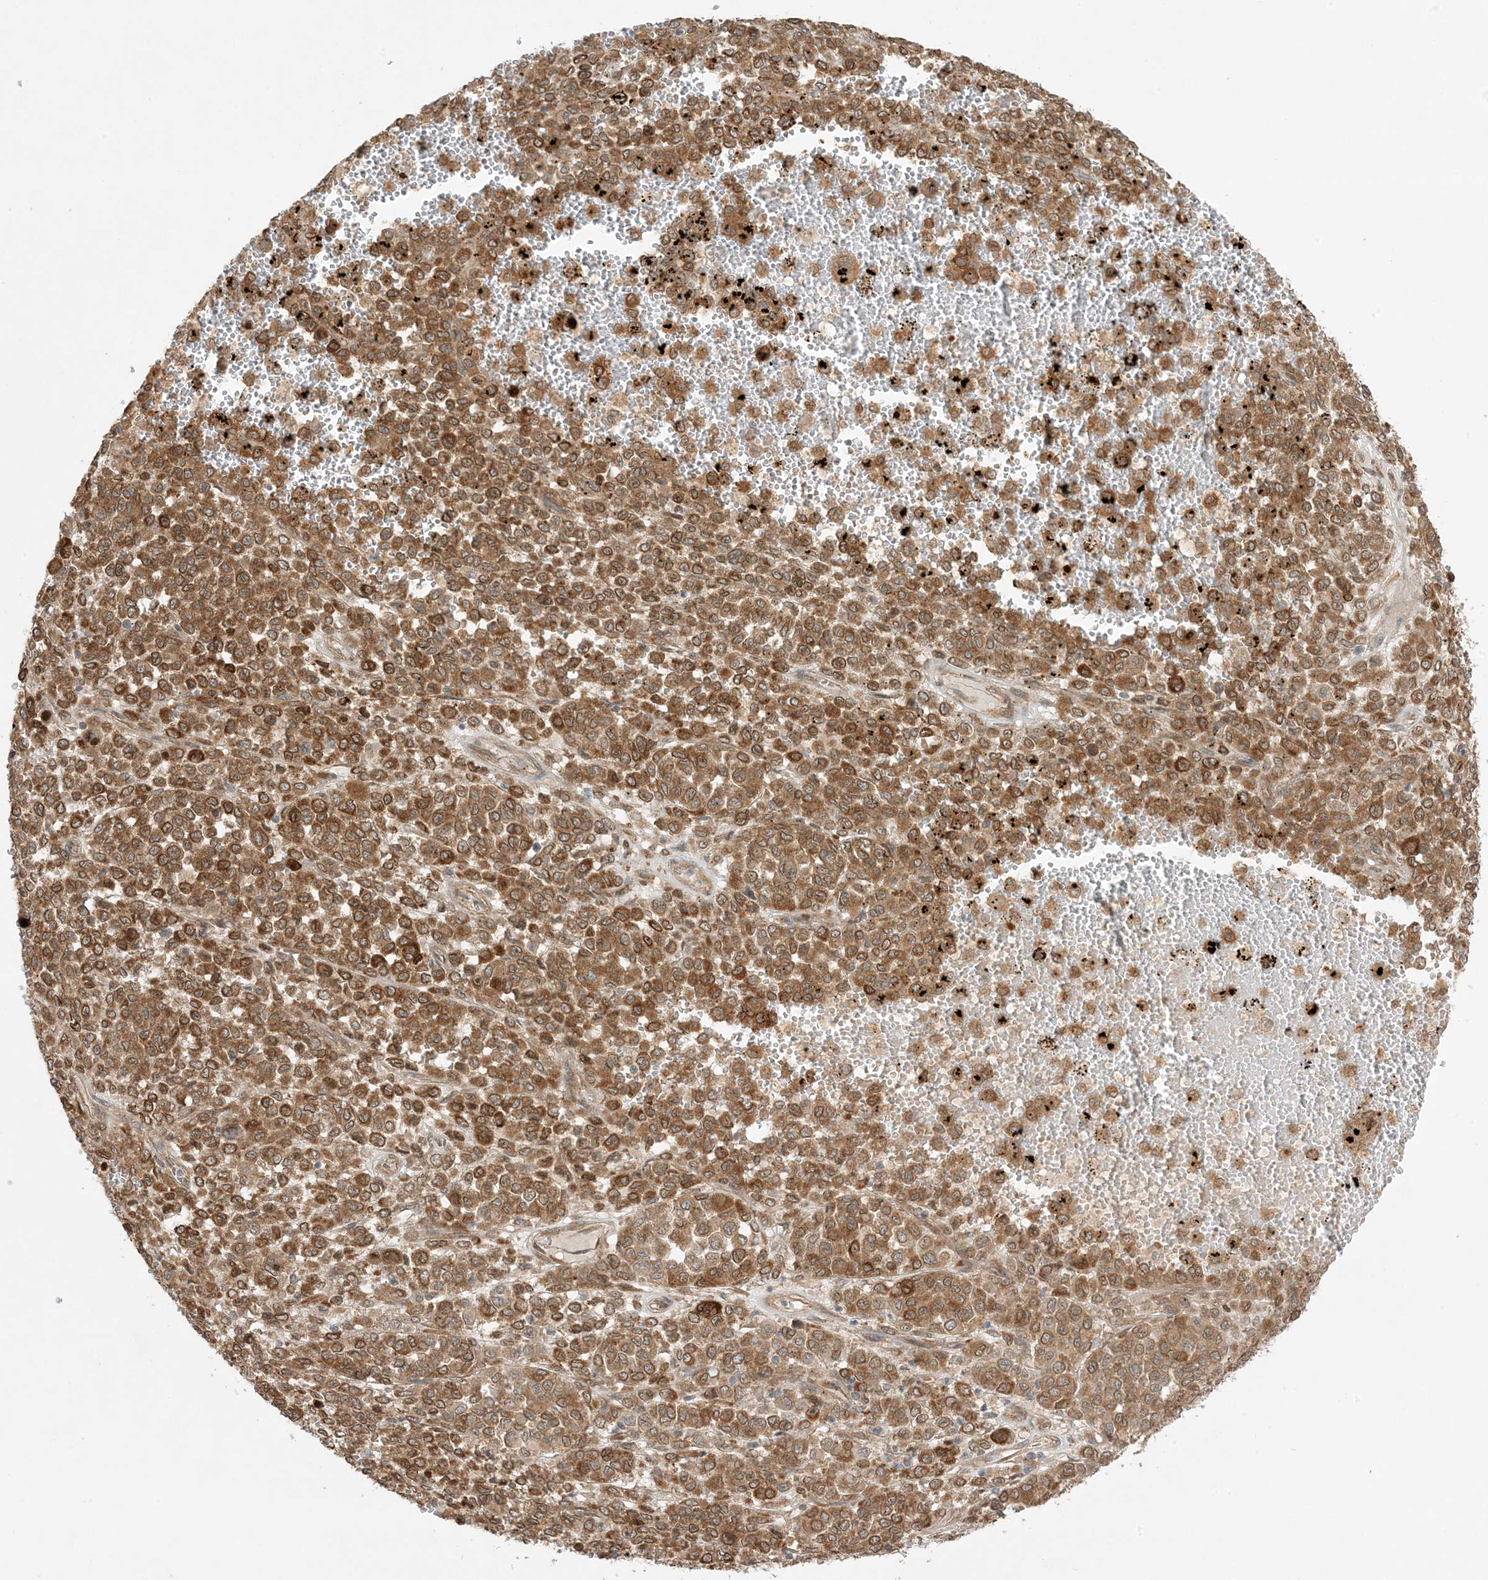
{"staining": {"intensity": "moderate", "quantity": ">75%", "location": "cytoplasmic/membranous"}, "tissue": "melanoma", "cell_type": "Tumor cells", "image_type": "cancer", "snomed": [{"axis": "morphology", "description": "Malignant melanoma, Metastatic site"}, {"axis": "topography", "description": "Pancreas"}], "caption": "Protein staining demonstrates moderate cytoplasmic/membranous expression in approximately >75% of tumor cells in melanoma.", "gene": "SCARF2", "patient": {"sex": "female", "age": 30}}